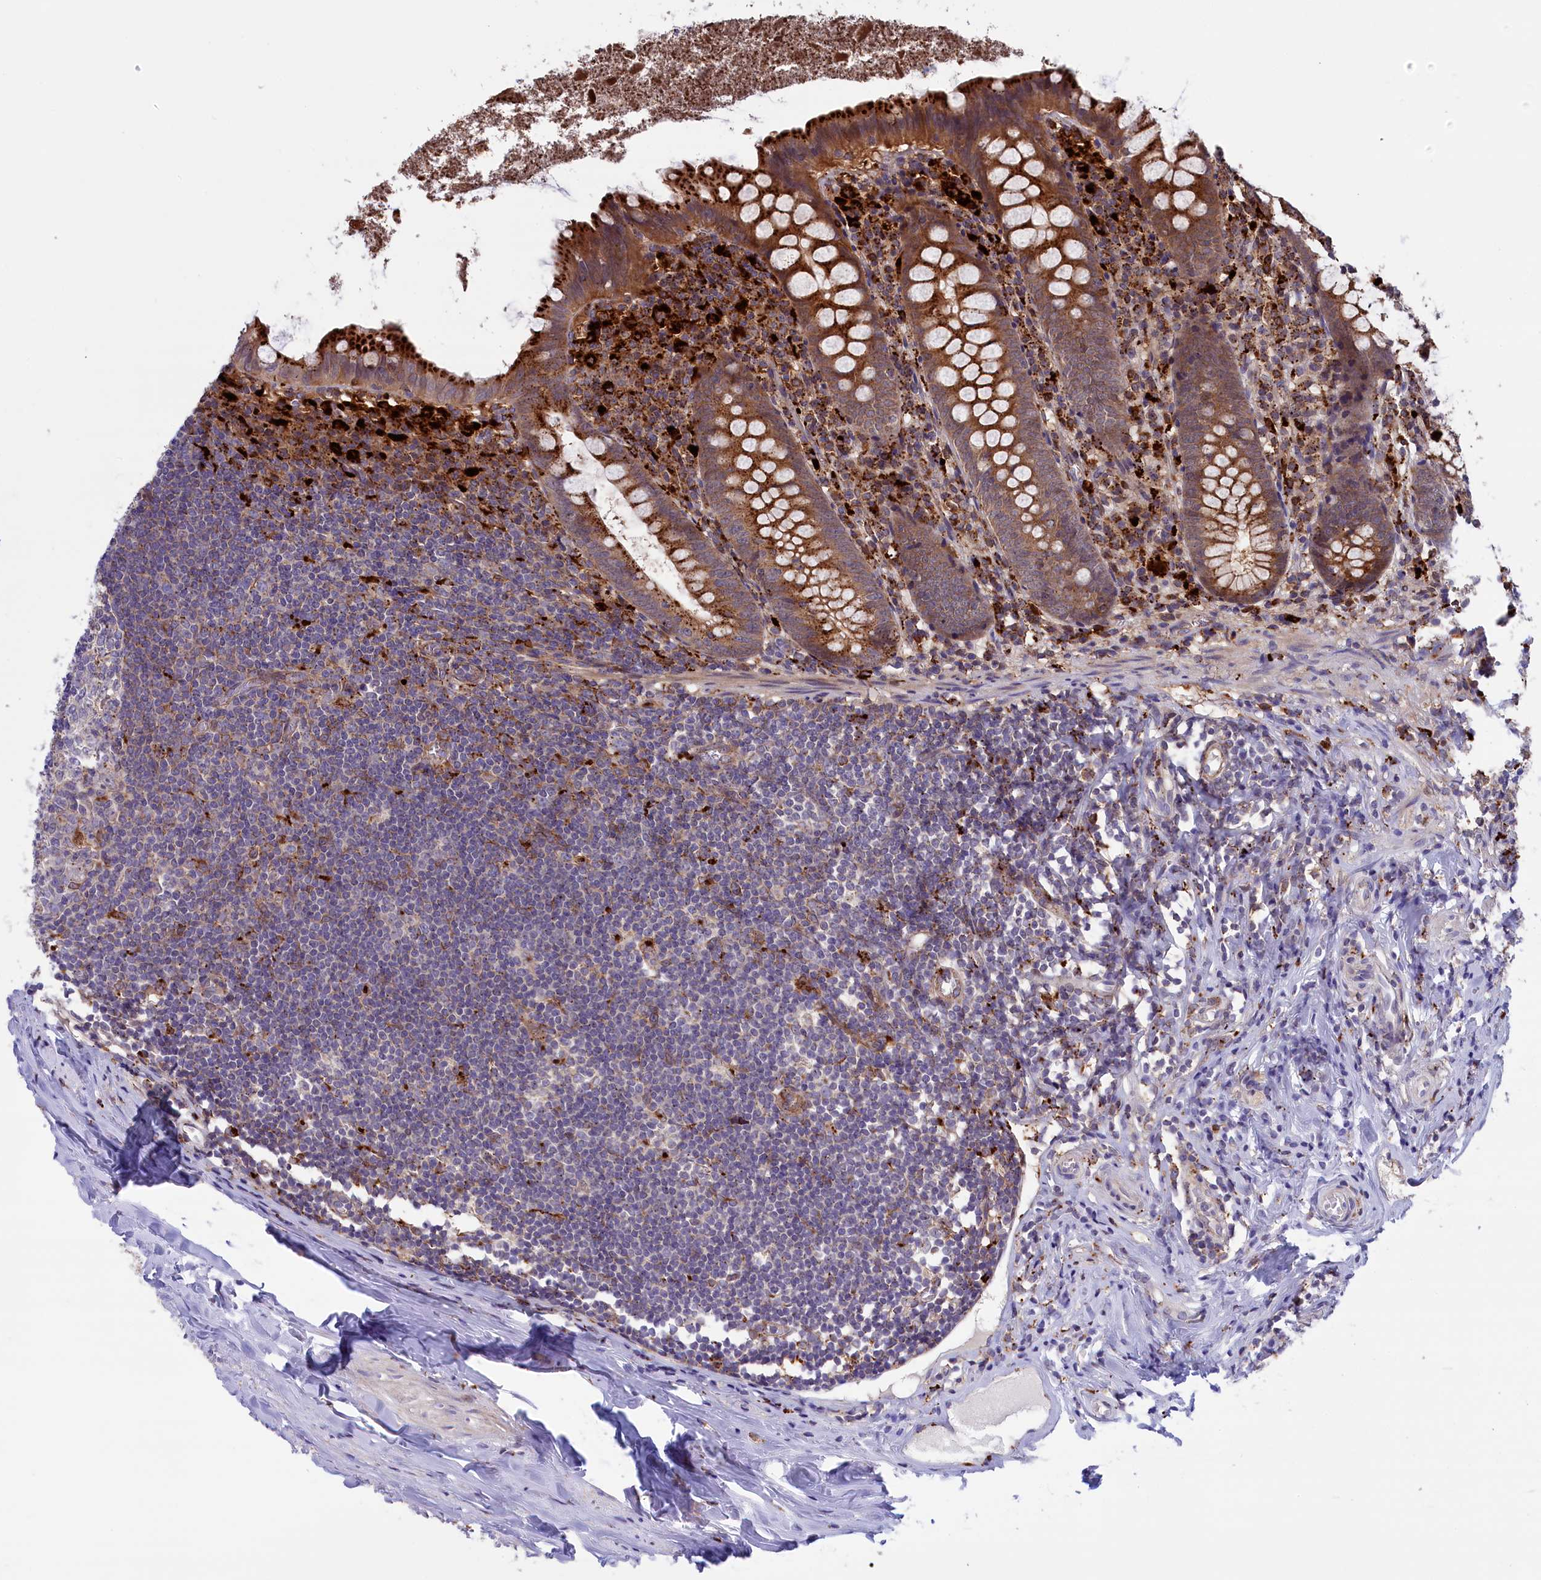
{"staining": {"intensity": "strong", "quantity": ">75%", "location": "cytoplasmic/membranous"}, "tissue": "appendix", "cell_type": "Glandular cells", "image_type": "normal", "snomed": [{"axis": "morphology", "description": "Normal tissue, NOS"}, {"axis": "topography", "description": "Appendix"}], "caption": "Brown immunohistochemical staining in benign human appendix reveals strong cytoplasmic/membranous expression in approximately >75% of glandular cells. (Brightfield microscopy of DAB IHC at high magnification).", "gene": "MAN2B1", "patient": {"sex": "female", "age": 51}}